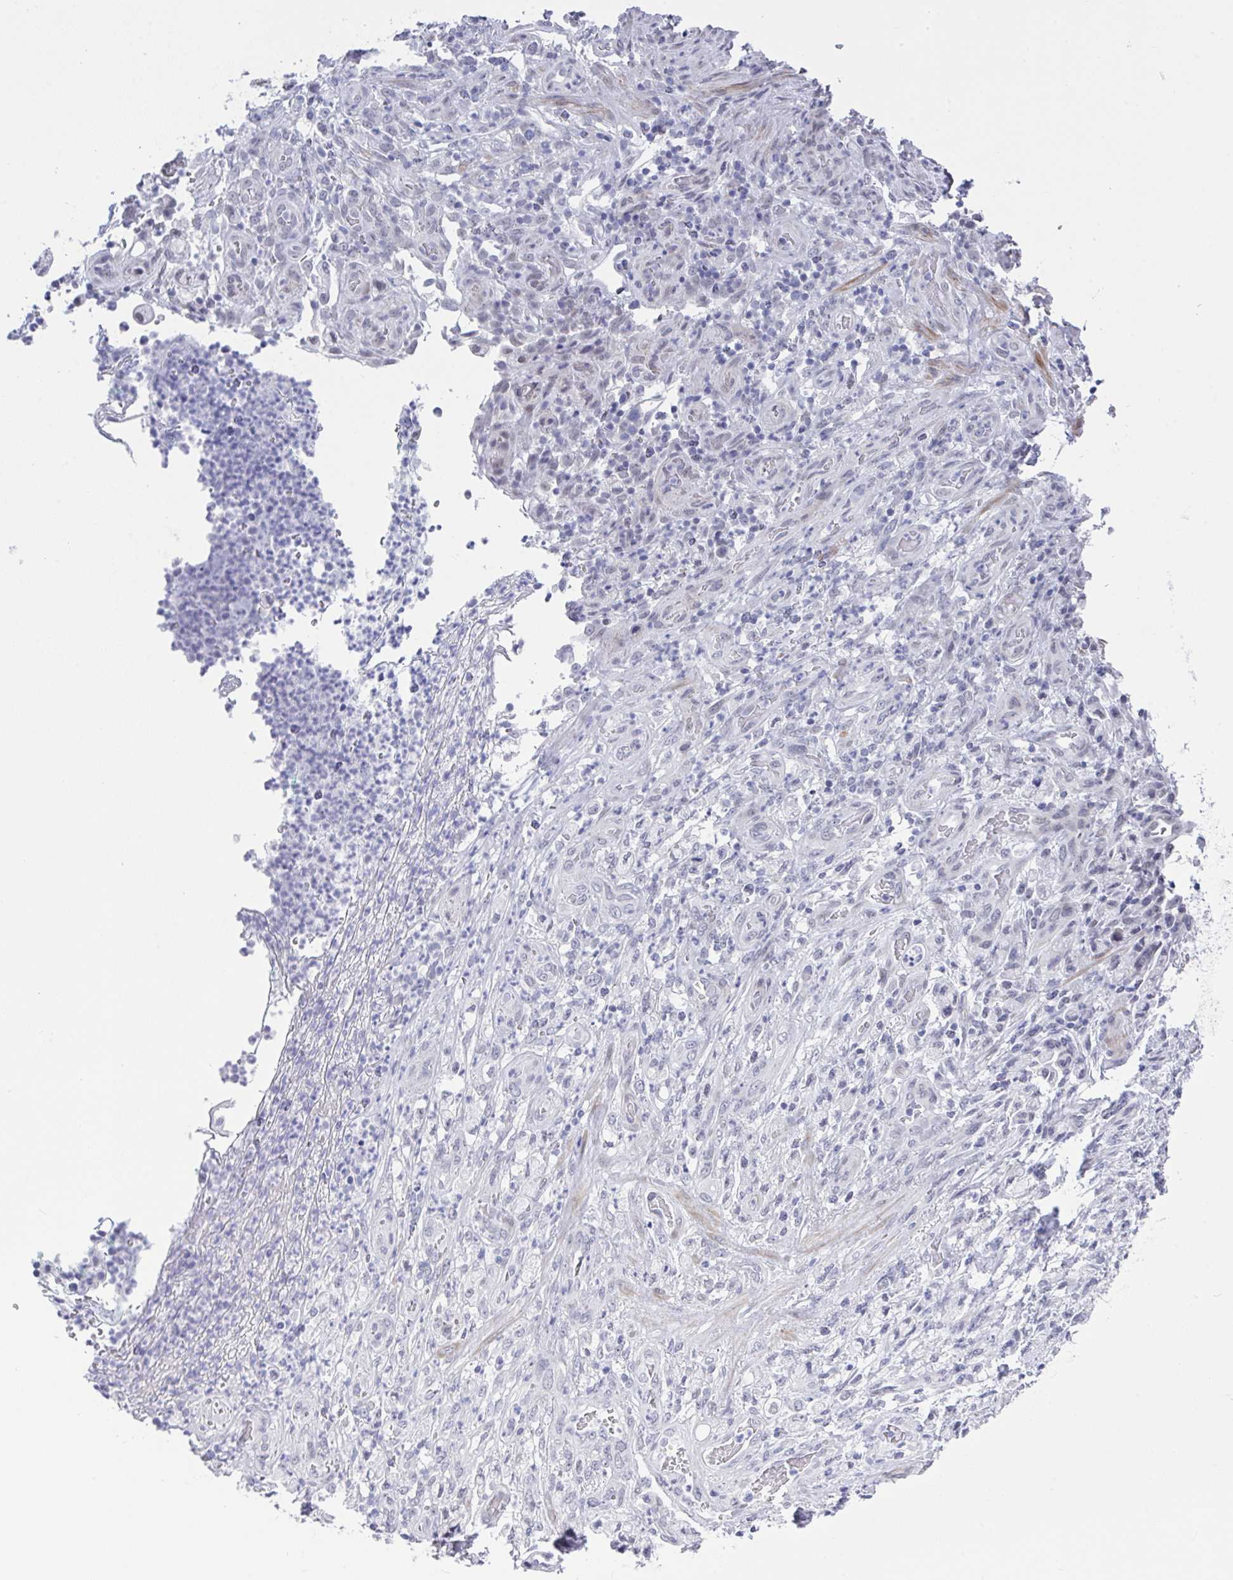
{"staining": {"intensity": "negative", "quantity": "none", "location": "none"}, "tissue": "stomach cancer", "cell_type": "Tumor cells", "image_type": "cancer", "snomed": [{"axis": "morphology", "description": "Adenocarcinoma, NOS"}, {"axis": "topography", "description": "Stomach"}], "caption": "Immunohistochemistry (IHC) histopathology image of human stomach cancer (adenocarcinoma) stained for a protein (brown), which demonstrates no positivity in tumor cells.", "gene": "FBXL22", "patient": {"sex": "male", "age": 77}}